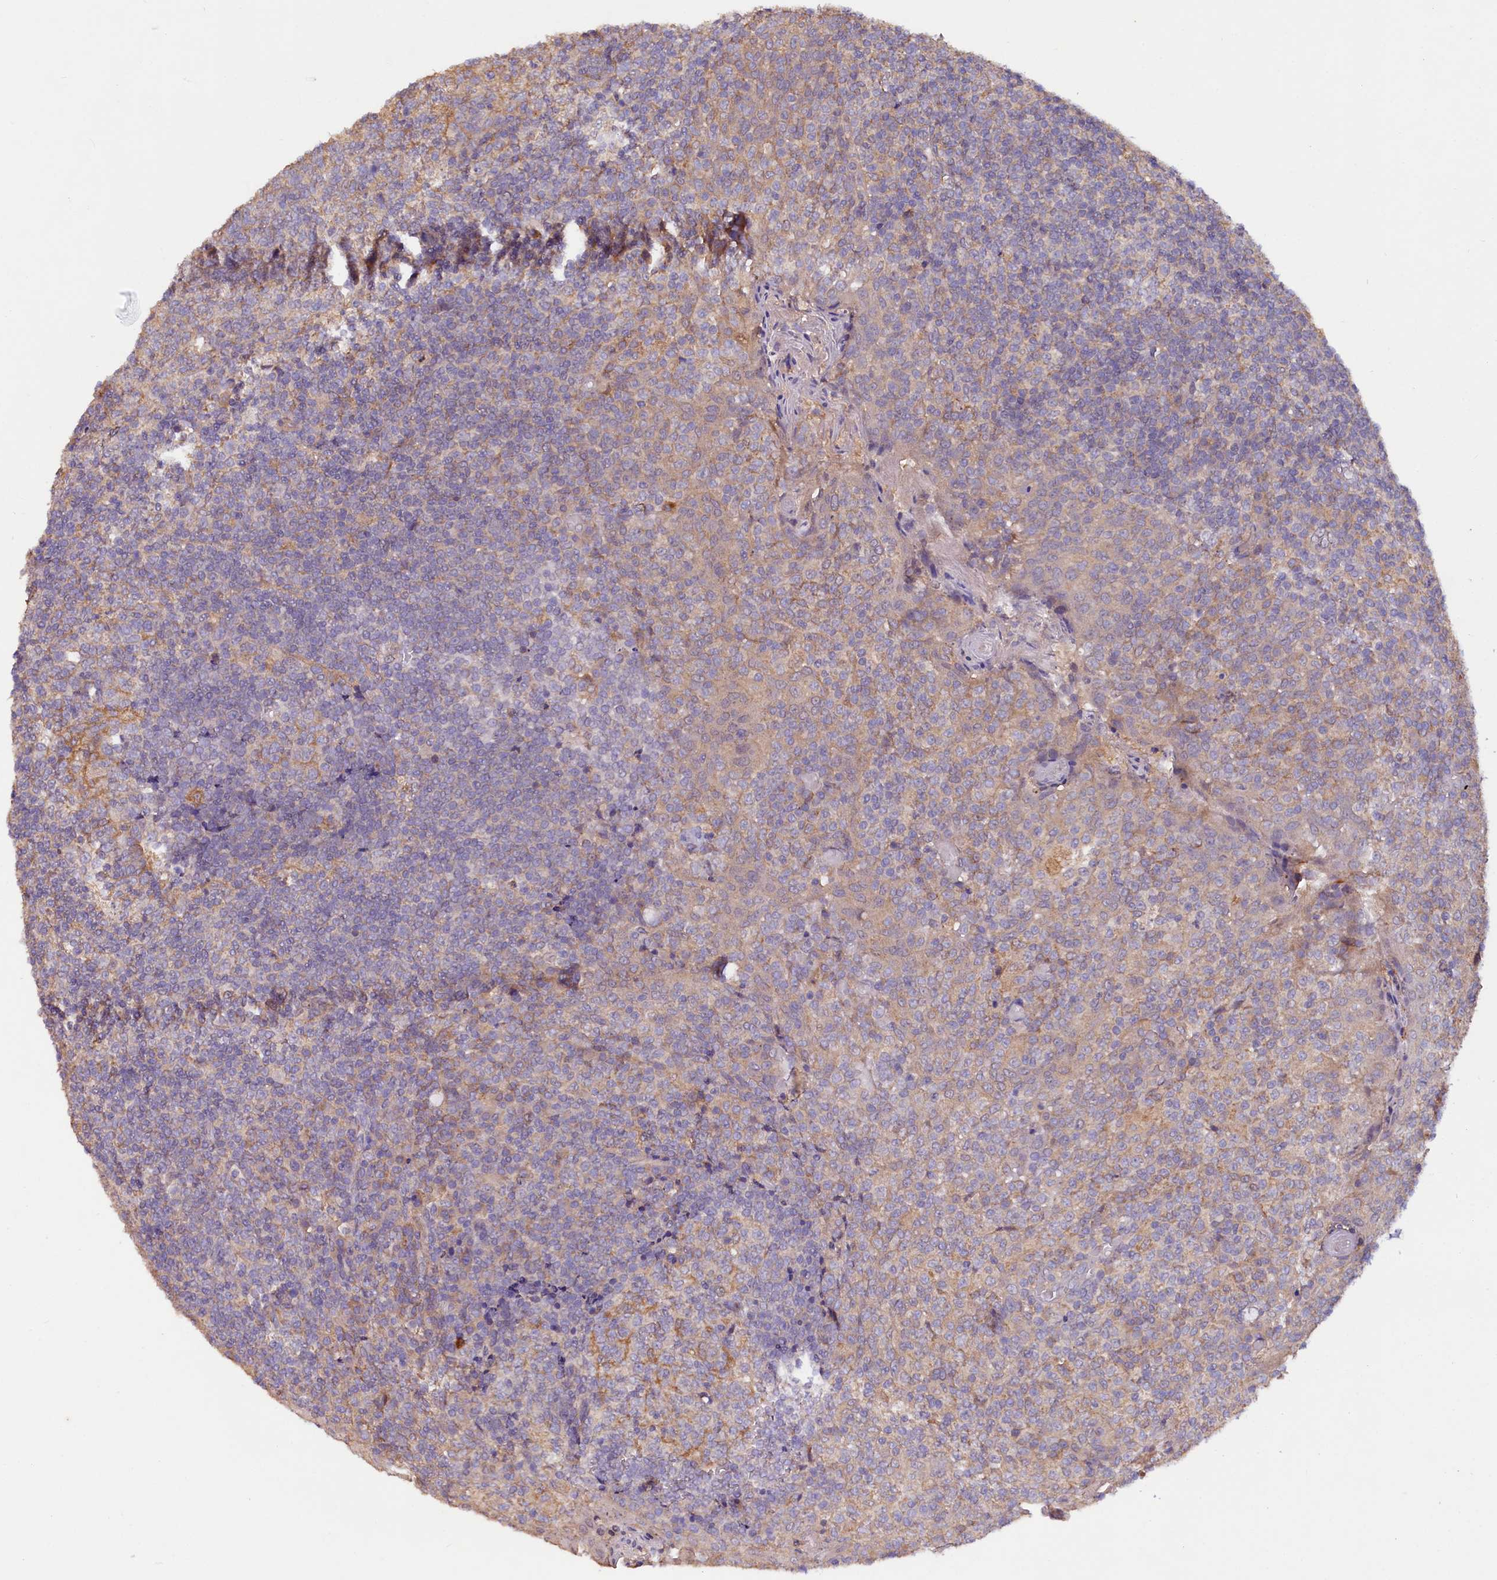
{"staining": {"intensity": "weak", "quantity": "<25%", "location": "cytoplasmic/membranous"}, "tissue": "tonsil", "cell_type": "Germinal center cells", "image_type": "normal", "snomed": [{"axis": "morphology", "description": "Normal tissue, NOS"}, {"axis": "topography", "description": "Tonsil"}], "caption": "DAB immunohistochemical staining of benign tonsil displays no significant staining in germinal center cells.", "gene": "ETFBKMT", "patient": {"sex": "female", "age": 19}}